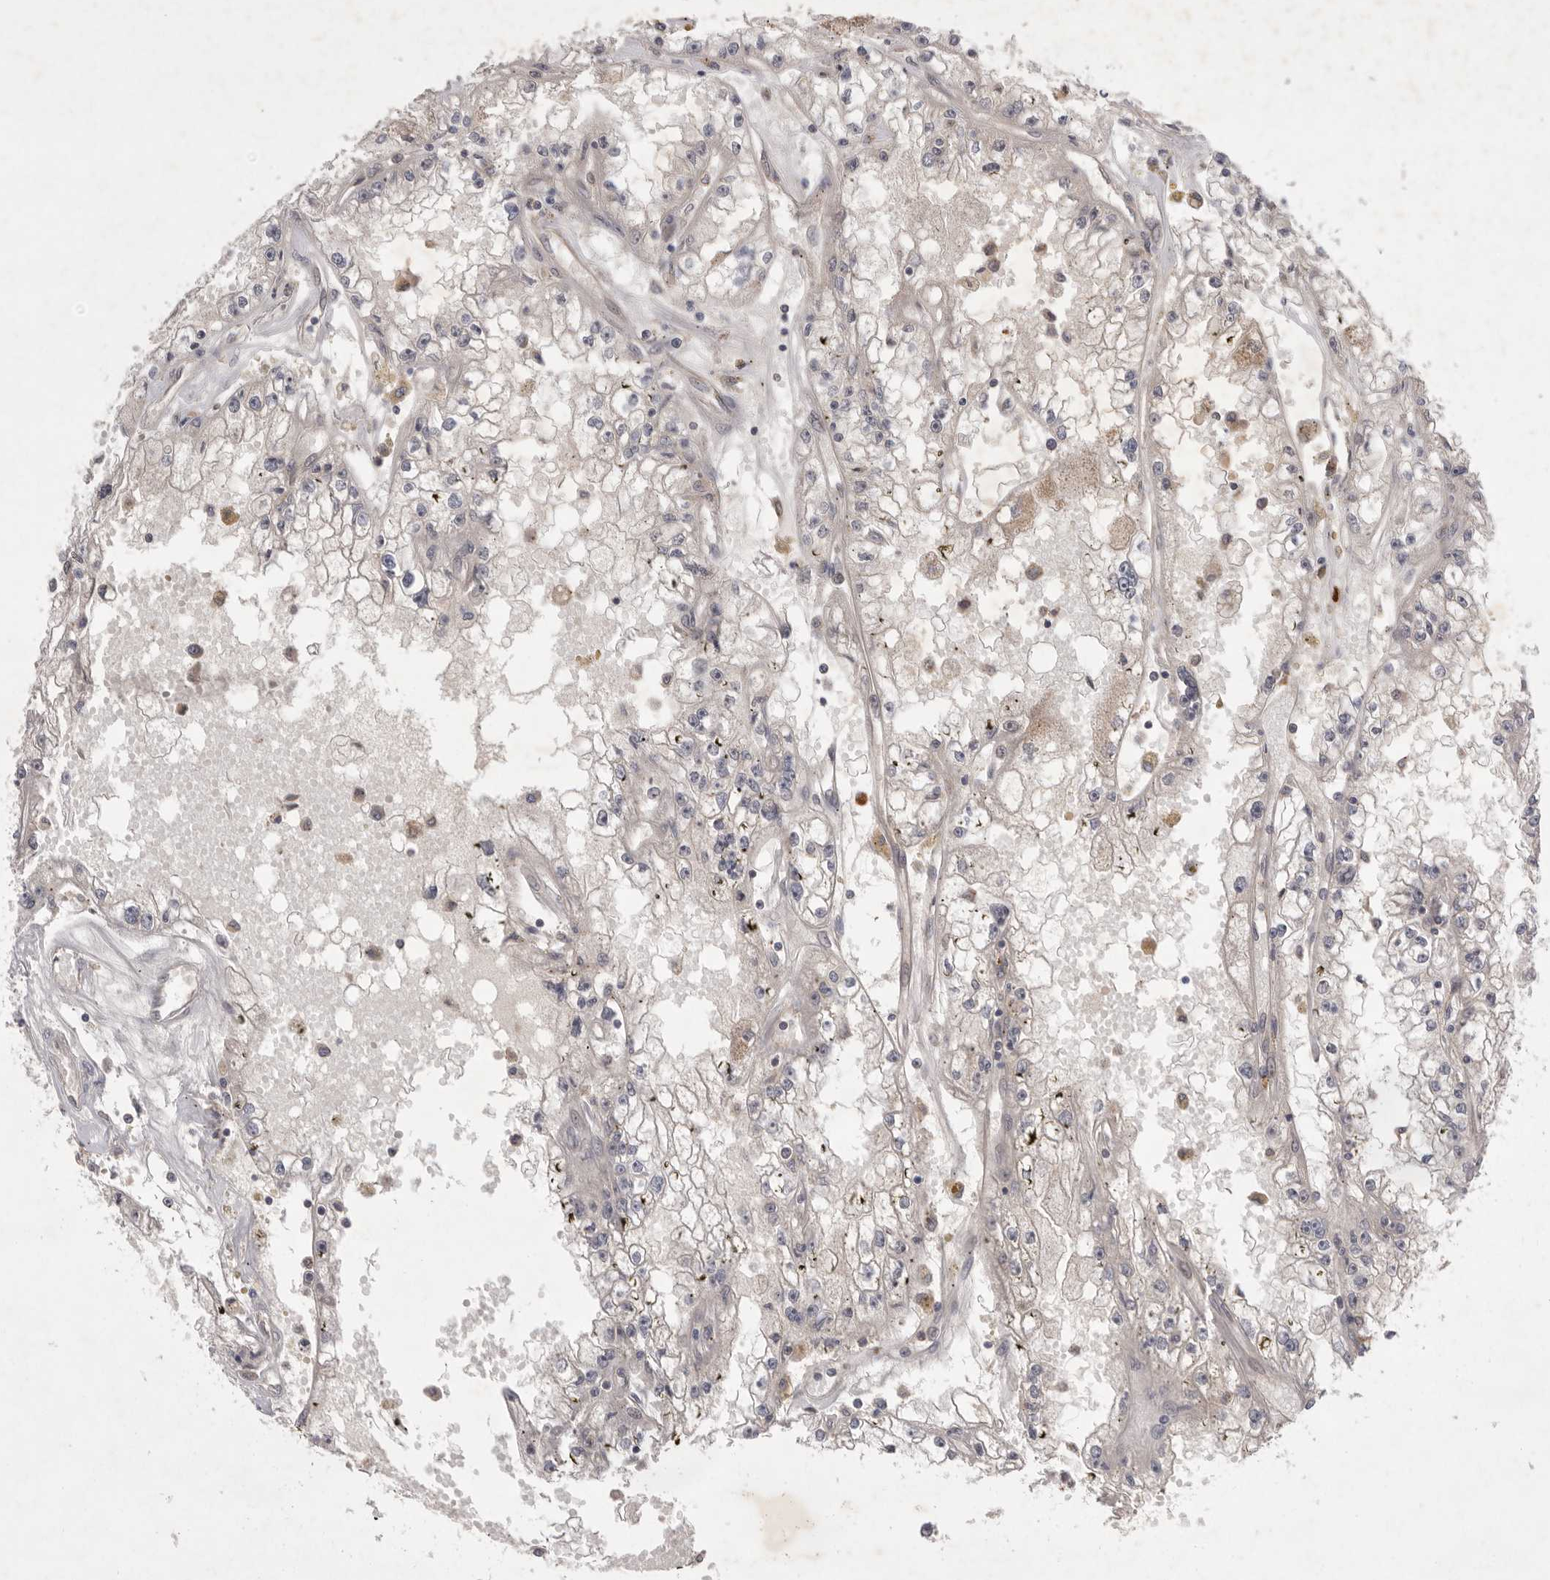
{"staining": {"intensity": "negative", "quantity": "none", "location": "none"}, "tissue": "renal cancer", "cell_type": "Tumor cells", "image_type": "cancer", "snomed": [{"axis": "morphology", "description": "Adenocarcinoma, NOS"}, {"axis": "topography", "description": "Kidney"}], "caption": "An image of human renal cancer (adenocarcinoma) is negative for staining in tumor cells. (DAB (3,3'-diaminobenzidine) immunohistochemistry (IHC) visualized using brightfield microscopy, high magnification).", "gene": "NRCAM", "patient": {"sex": "male", "age": 56}}